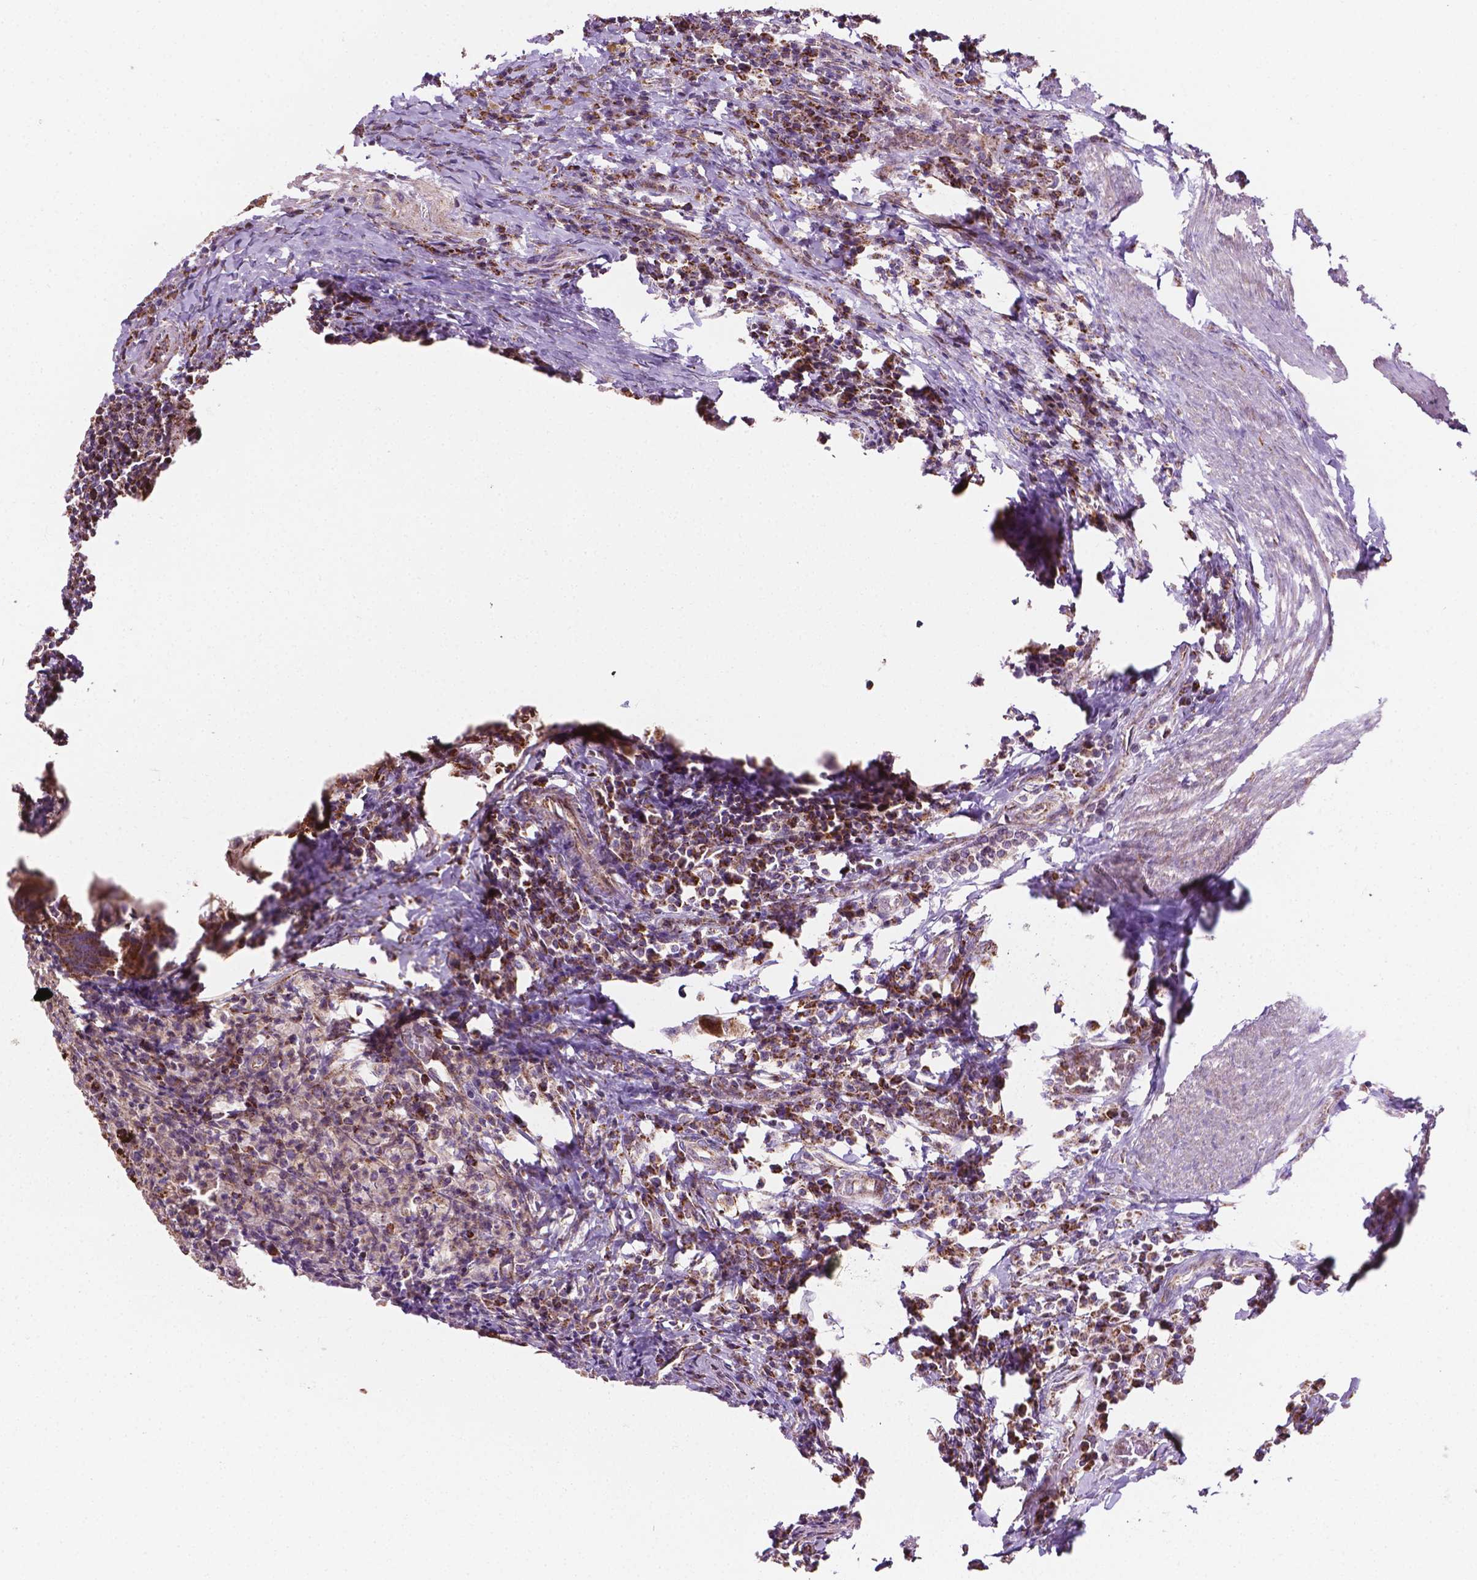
{"staining": {"intensity": "strong", "quantity": ">75%", "location": "cytoplasmic/membranous"}, "tissue": "colorectal cancer", "cell_type": "Tumor cells", "image_type": "cancer", "snomed": [{"axis": "morphology", "description": "Adenocarcinoma, NOS"}, {"axis": "topography", "description": "Colon"}], "caption": "Colorectal cancer stained with DAB immunohistochemistry displays high levels of strong cytoplasmic/membranous expression in about >75% of tumor cells.", "gene": "PIBF1", "patient": {"sex": "male", "age": 67}}